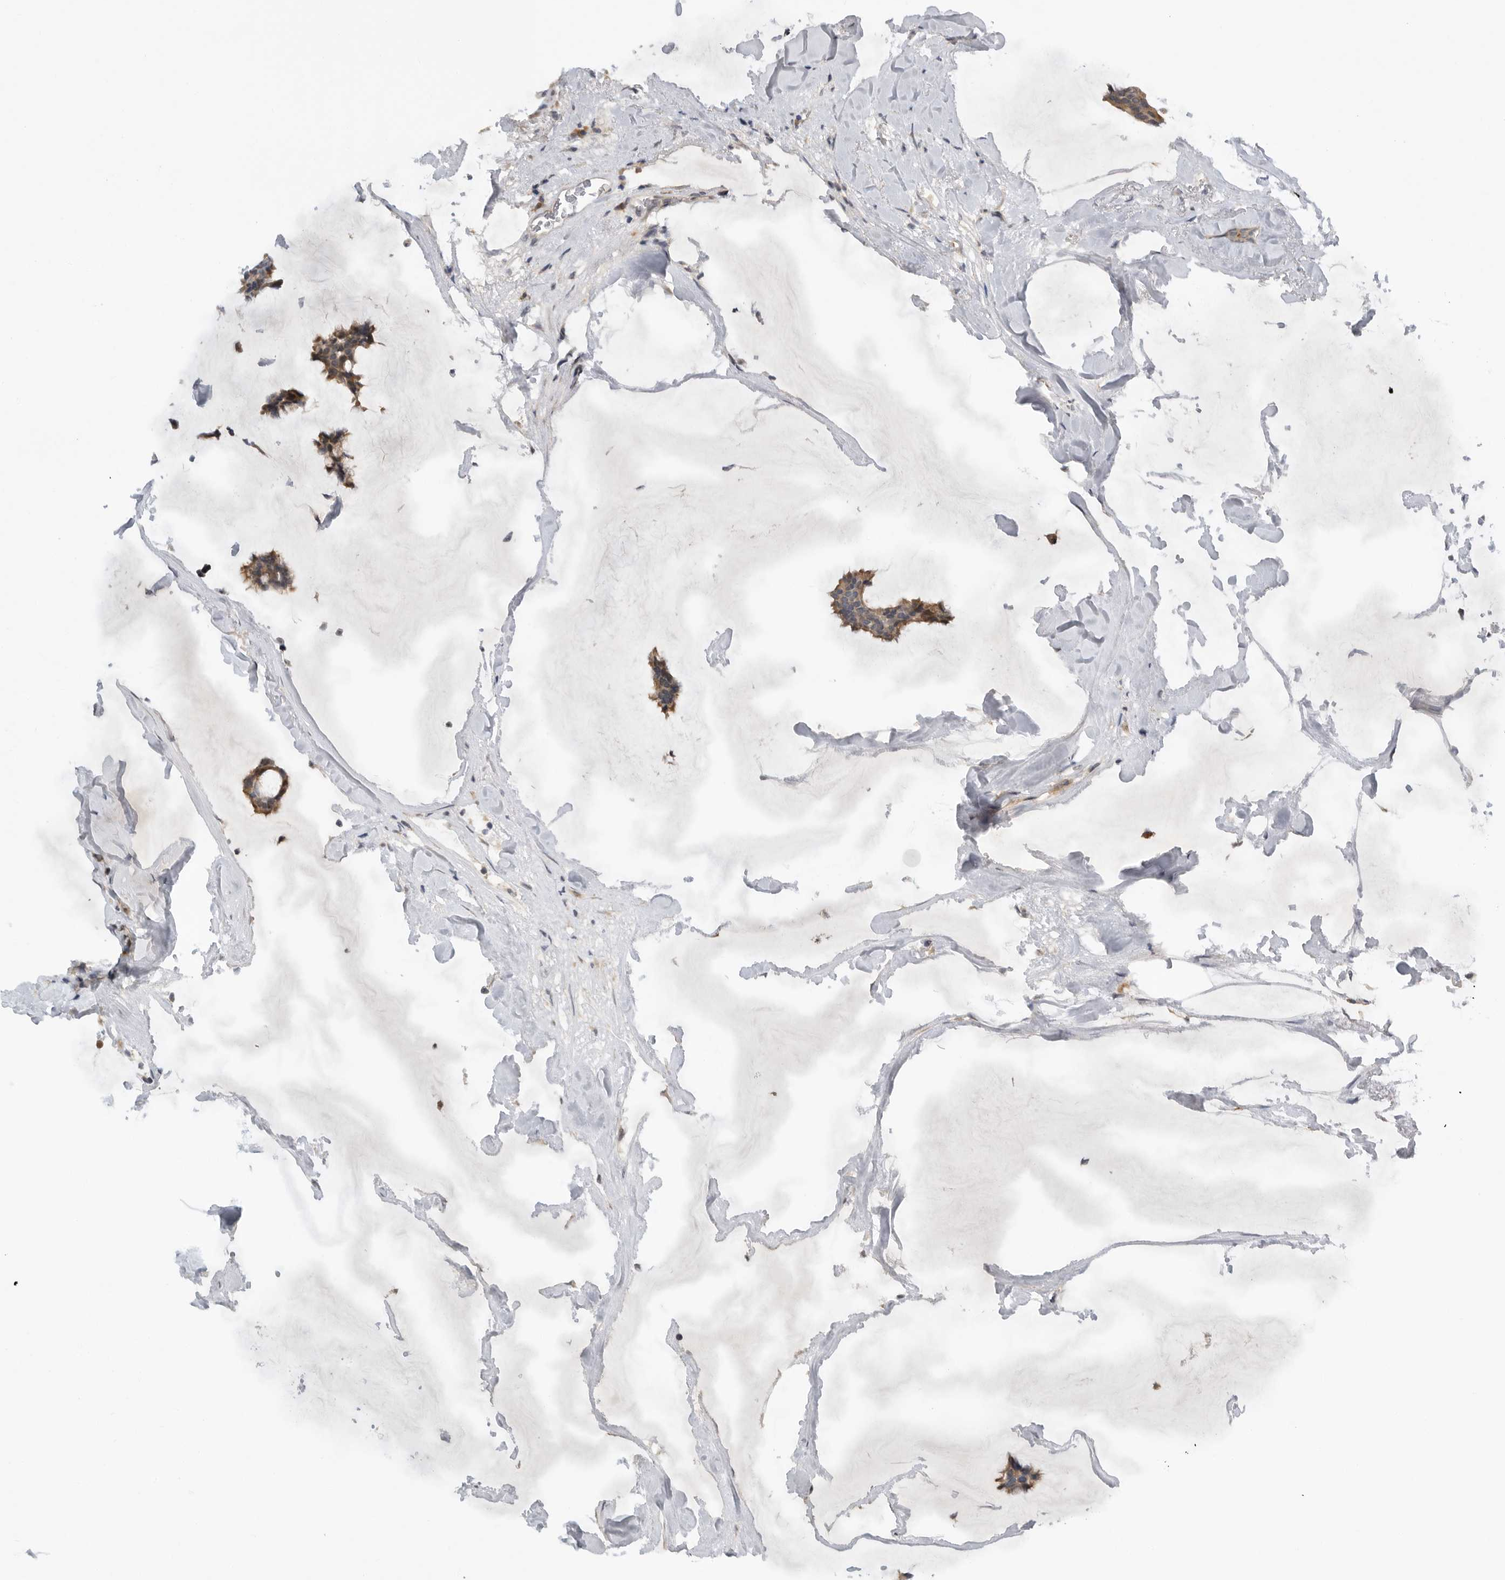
{"staining": {"intensity": "weak", "quantity": ">75%", "location": "cytoplasmic/membranous"}, "tissue": "breast cancer", "cell_type": "Tumor cells", "image_type": "cancer", "snomed": [{"axis": "morphology", "description": "Duct carcinoma"}, {"axis": "topography", "description": "Breast"}], "caption": "The micrograph displays a brown stain indicating the presence of a protein in the cytoplasmic/membranous of tumor cells in breast cancer (invasive ductal carcinoma).", "gene": "AASDHPPT", "patient": {"sex": "female", "age": 93}}